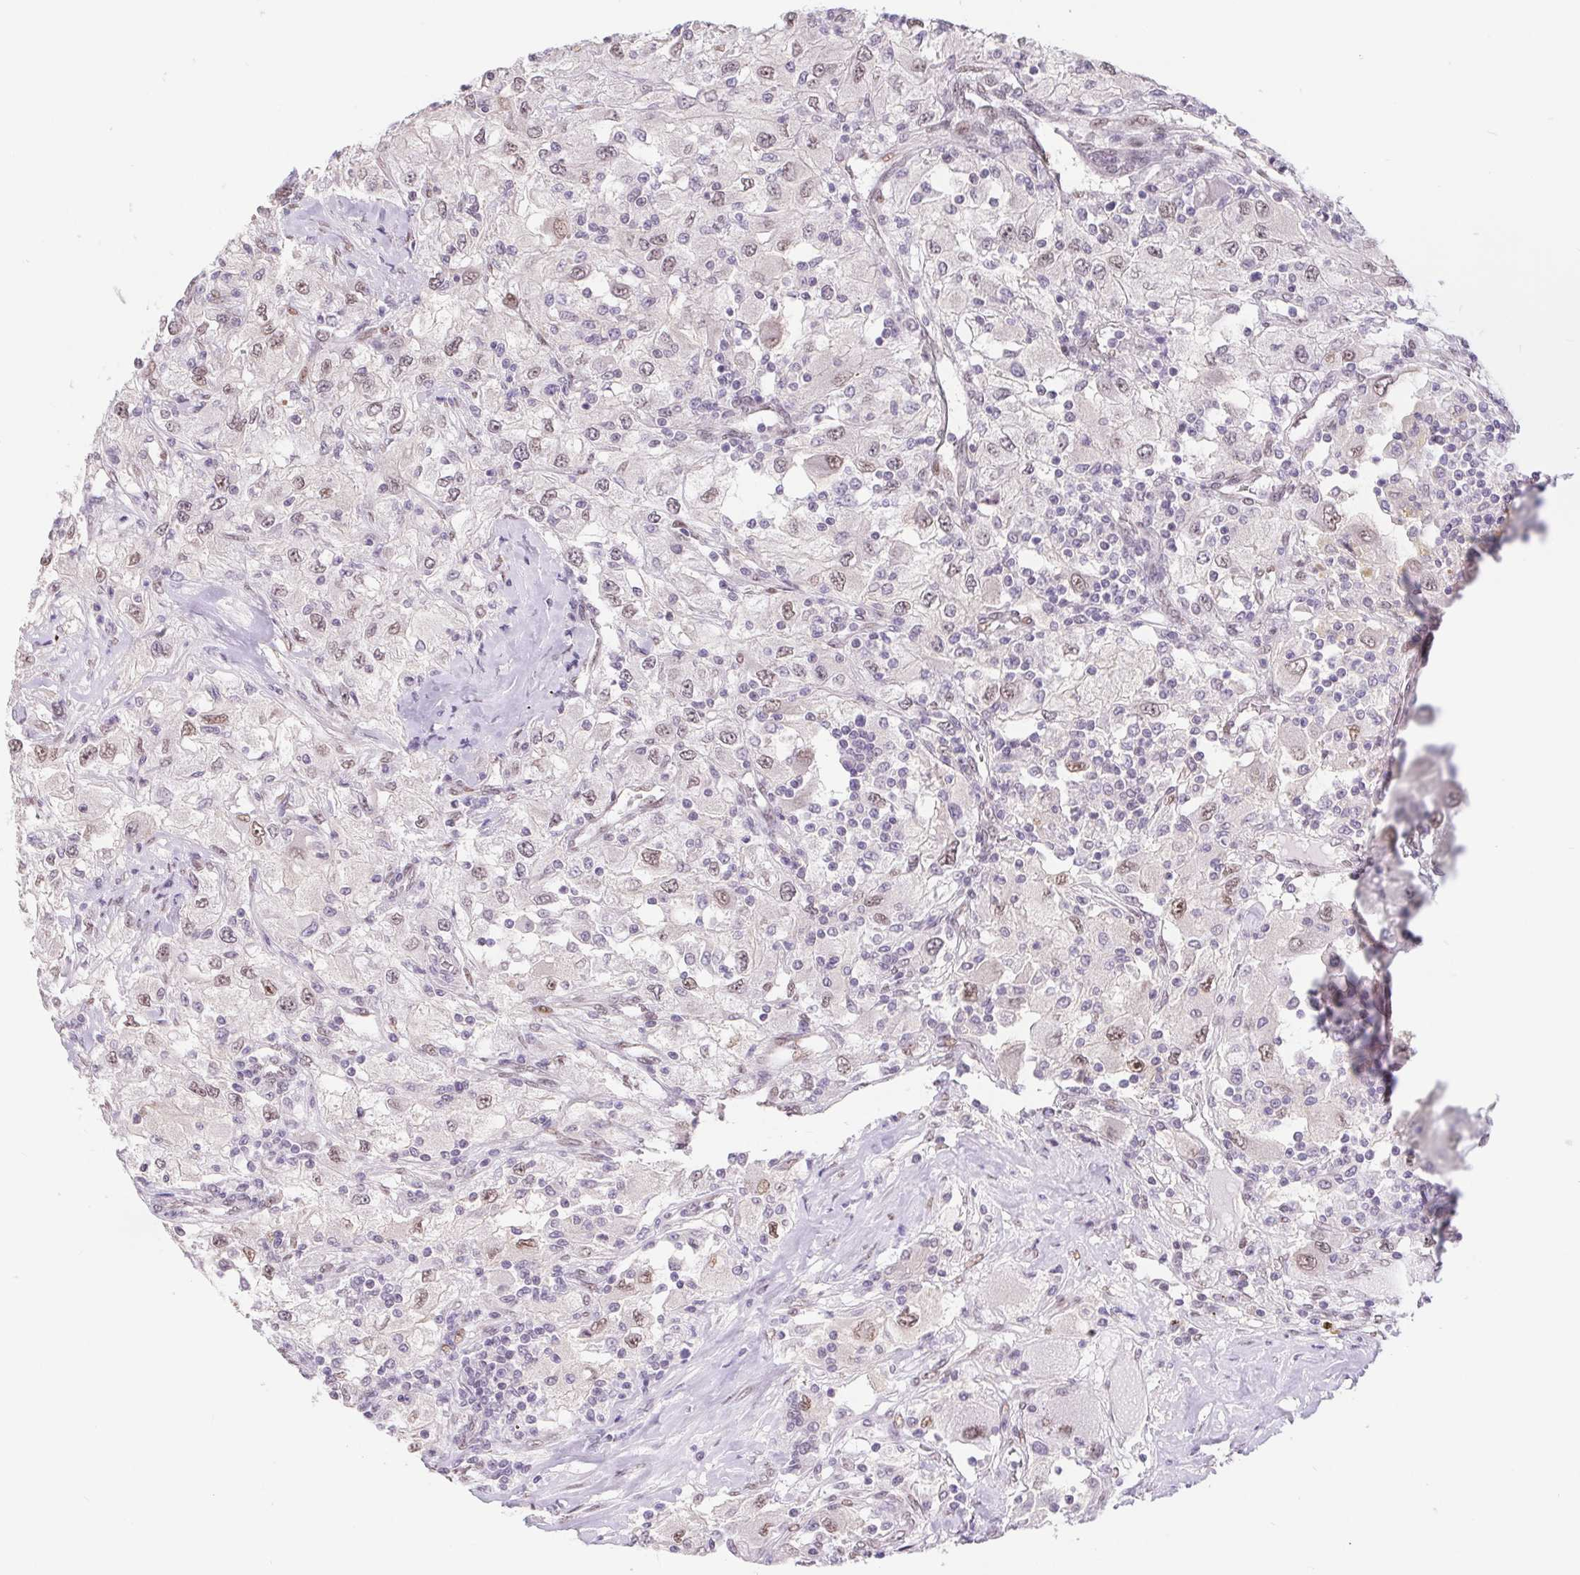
{"staining": {"intensity": "weak", "quantity": "25%-75%", "location": "nuclear"}, "tissue": "renal cancer", "cell_type": "Tumor cells", "image_type": "cancer", "snomed": [{"axis": "morphology", "description": "Adenocarcinoma, NOS"}, {"axis": "topography", "description": "Kidney"}], "caption": "Adenocarcinoma (renal) stained with immunohistochemistry (IHC) demonstrates weak nuclear staining in approximately 25%-75% of tumor cells.", "gene": "CAND1", "patient": {"sex": "female", "age": 67}}